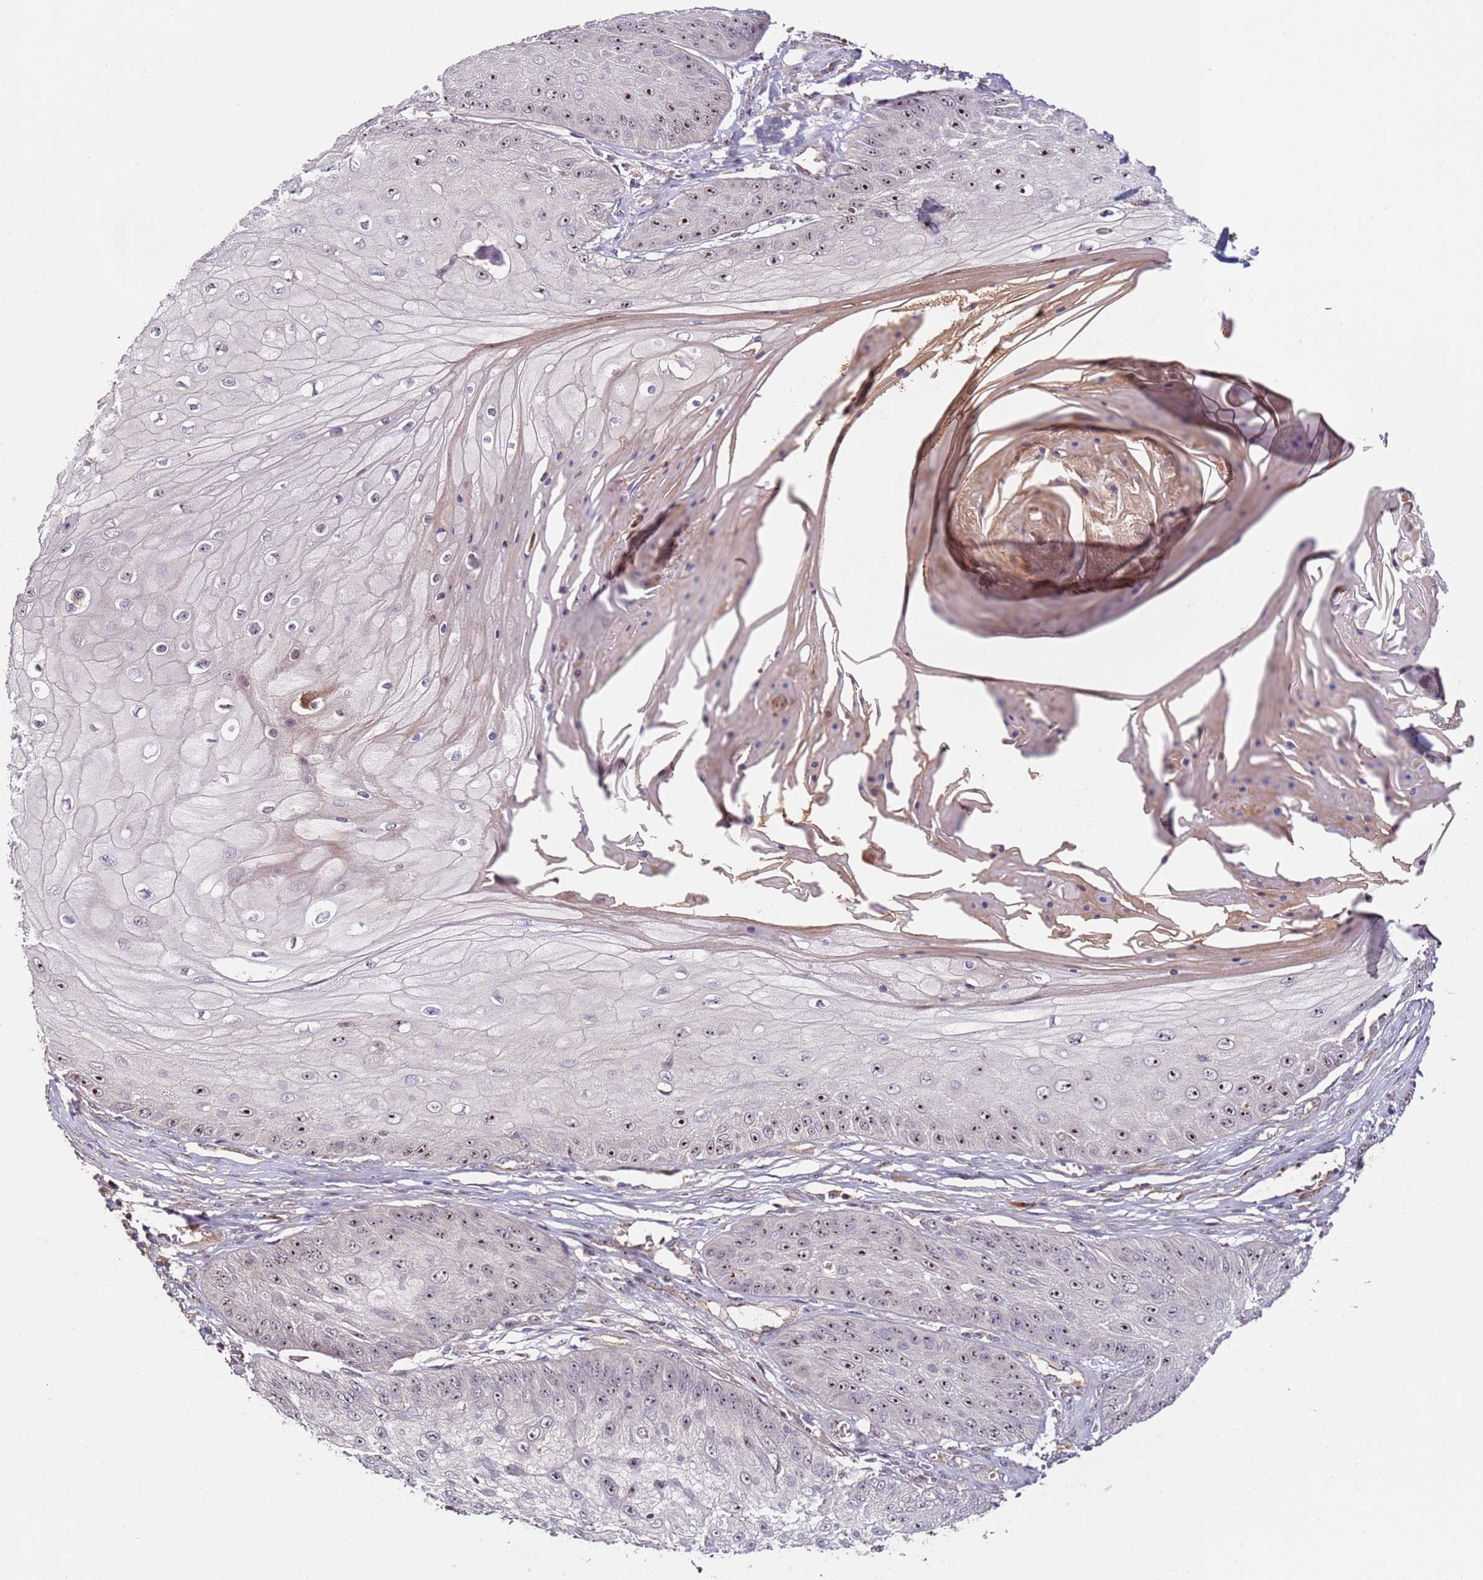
{"staining": {"intensity": "moderate", "quantity": ">75%", "location": "nuclear"}, "tissue": "skin cancer", "cell_type": "Tumor cells", "image_type": "cancer", "snomed": [{"axis": "morphology", "description": "Squamous cell carcinoma, NOS"}, {"axis": "topography", "description": "Skin"}], "caption": "IHC of human skin squamous cell carcinoma demonstrates medium levels of moderate nuclear positivity in approximately >75% of tumor cells.", "gene": "DDX27", "patient": {"sex": "male", "age": 70}}